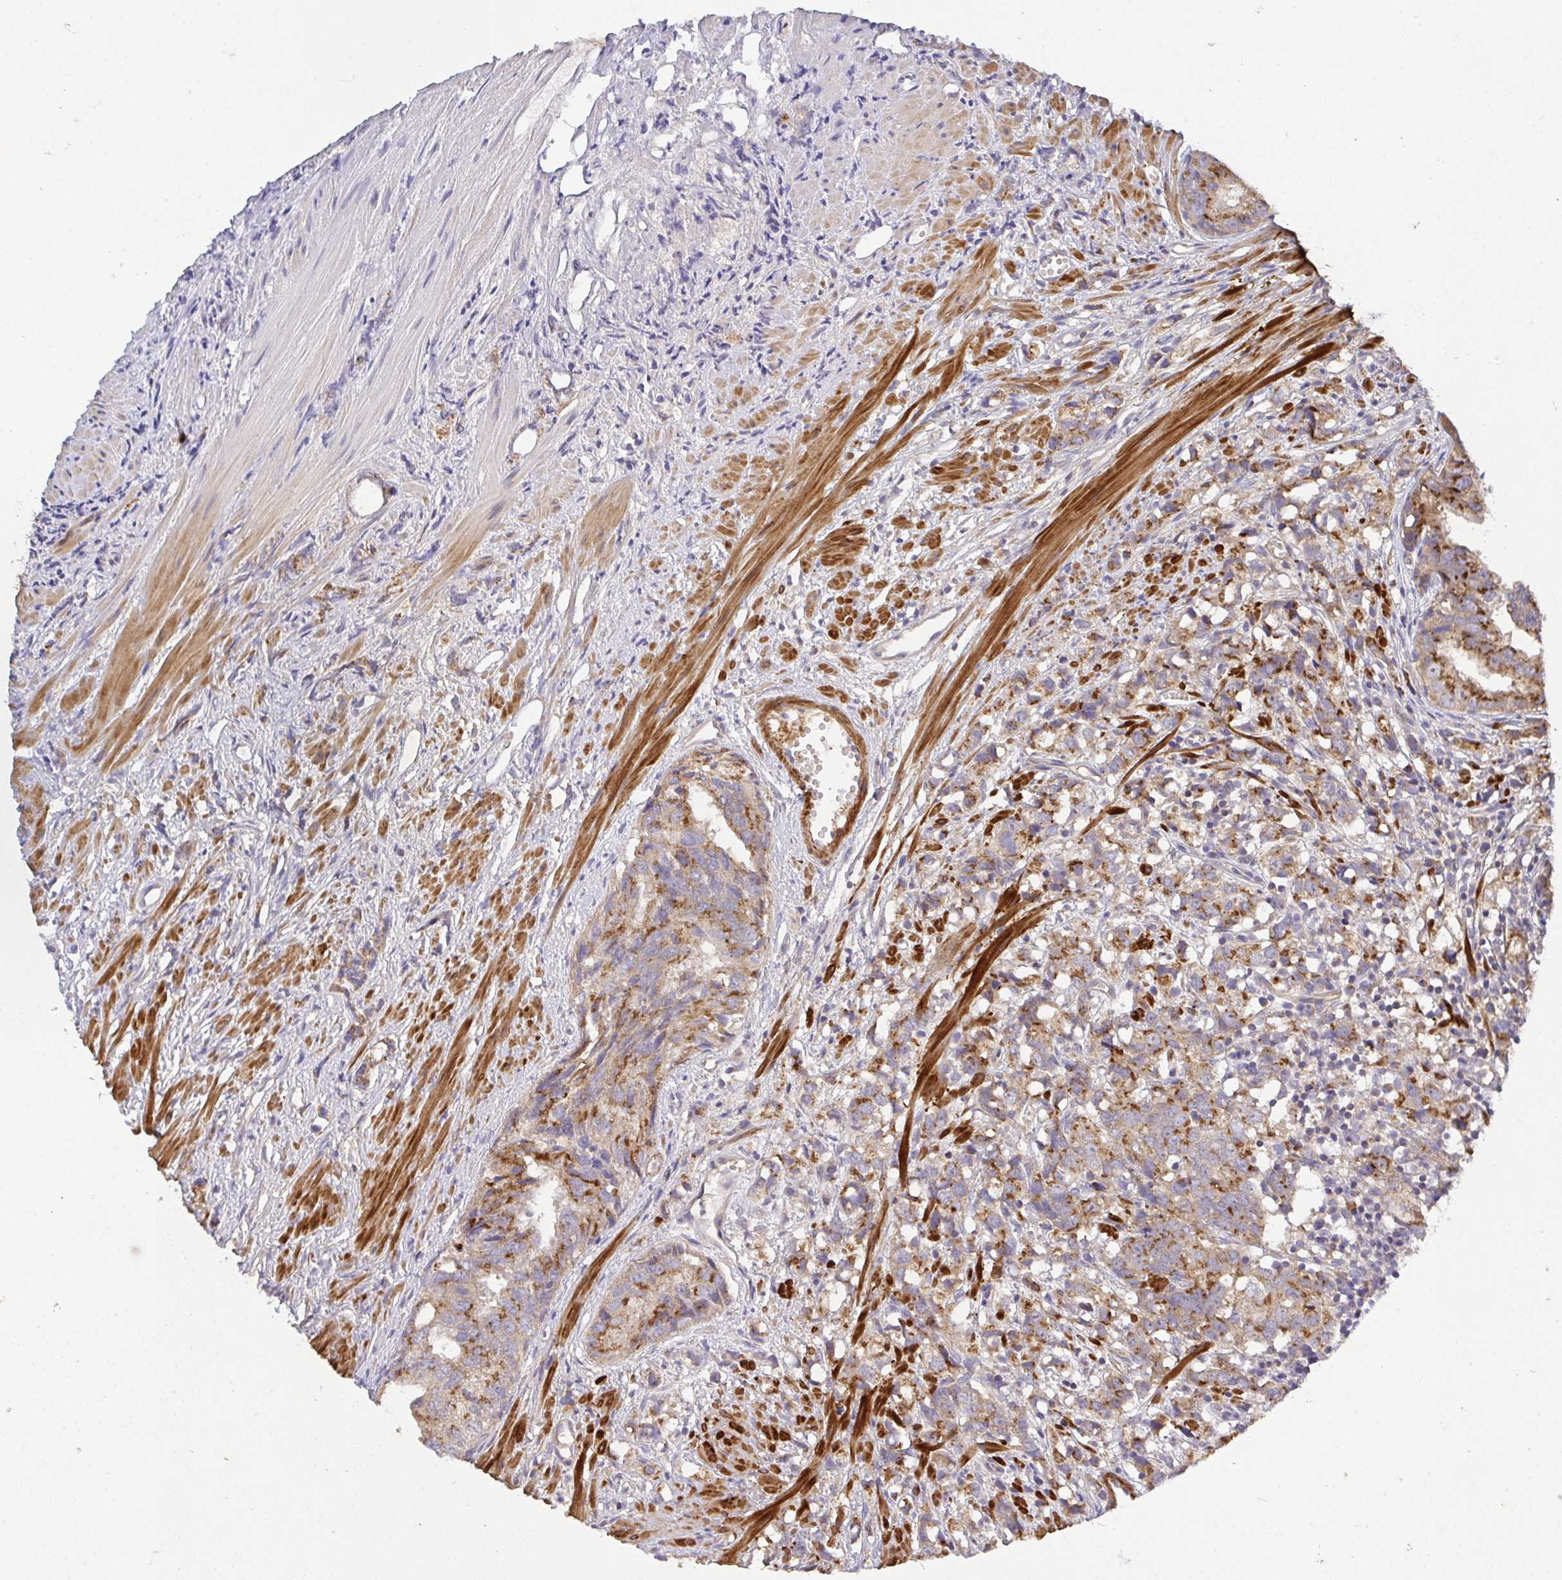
{"staining": {"intensity": "moderate", "quantity": ">75%", "location": "cytoplasmic/membranous"}, "tissue": "prostate cancer", "cell_type": "Tumor cells", "image_type": "cancer", "snomed": [{"axis": "morphology", "description": "Adenocarcinoma, High grade"}, {"axis": "topography", "description": "Prostate"}], "caption": "This photomicrograph exhibits prostate cancer (adenocarcinoma (high-grade)) stained with IHC to label a protein in brown. The cytoplasmic/membranous of tumor cells show moderate positivity for the protein. Nuclei are counter-stained blue.", "gene": "TM9SF4", "patient": {"sex": "male", "age": 58}}